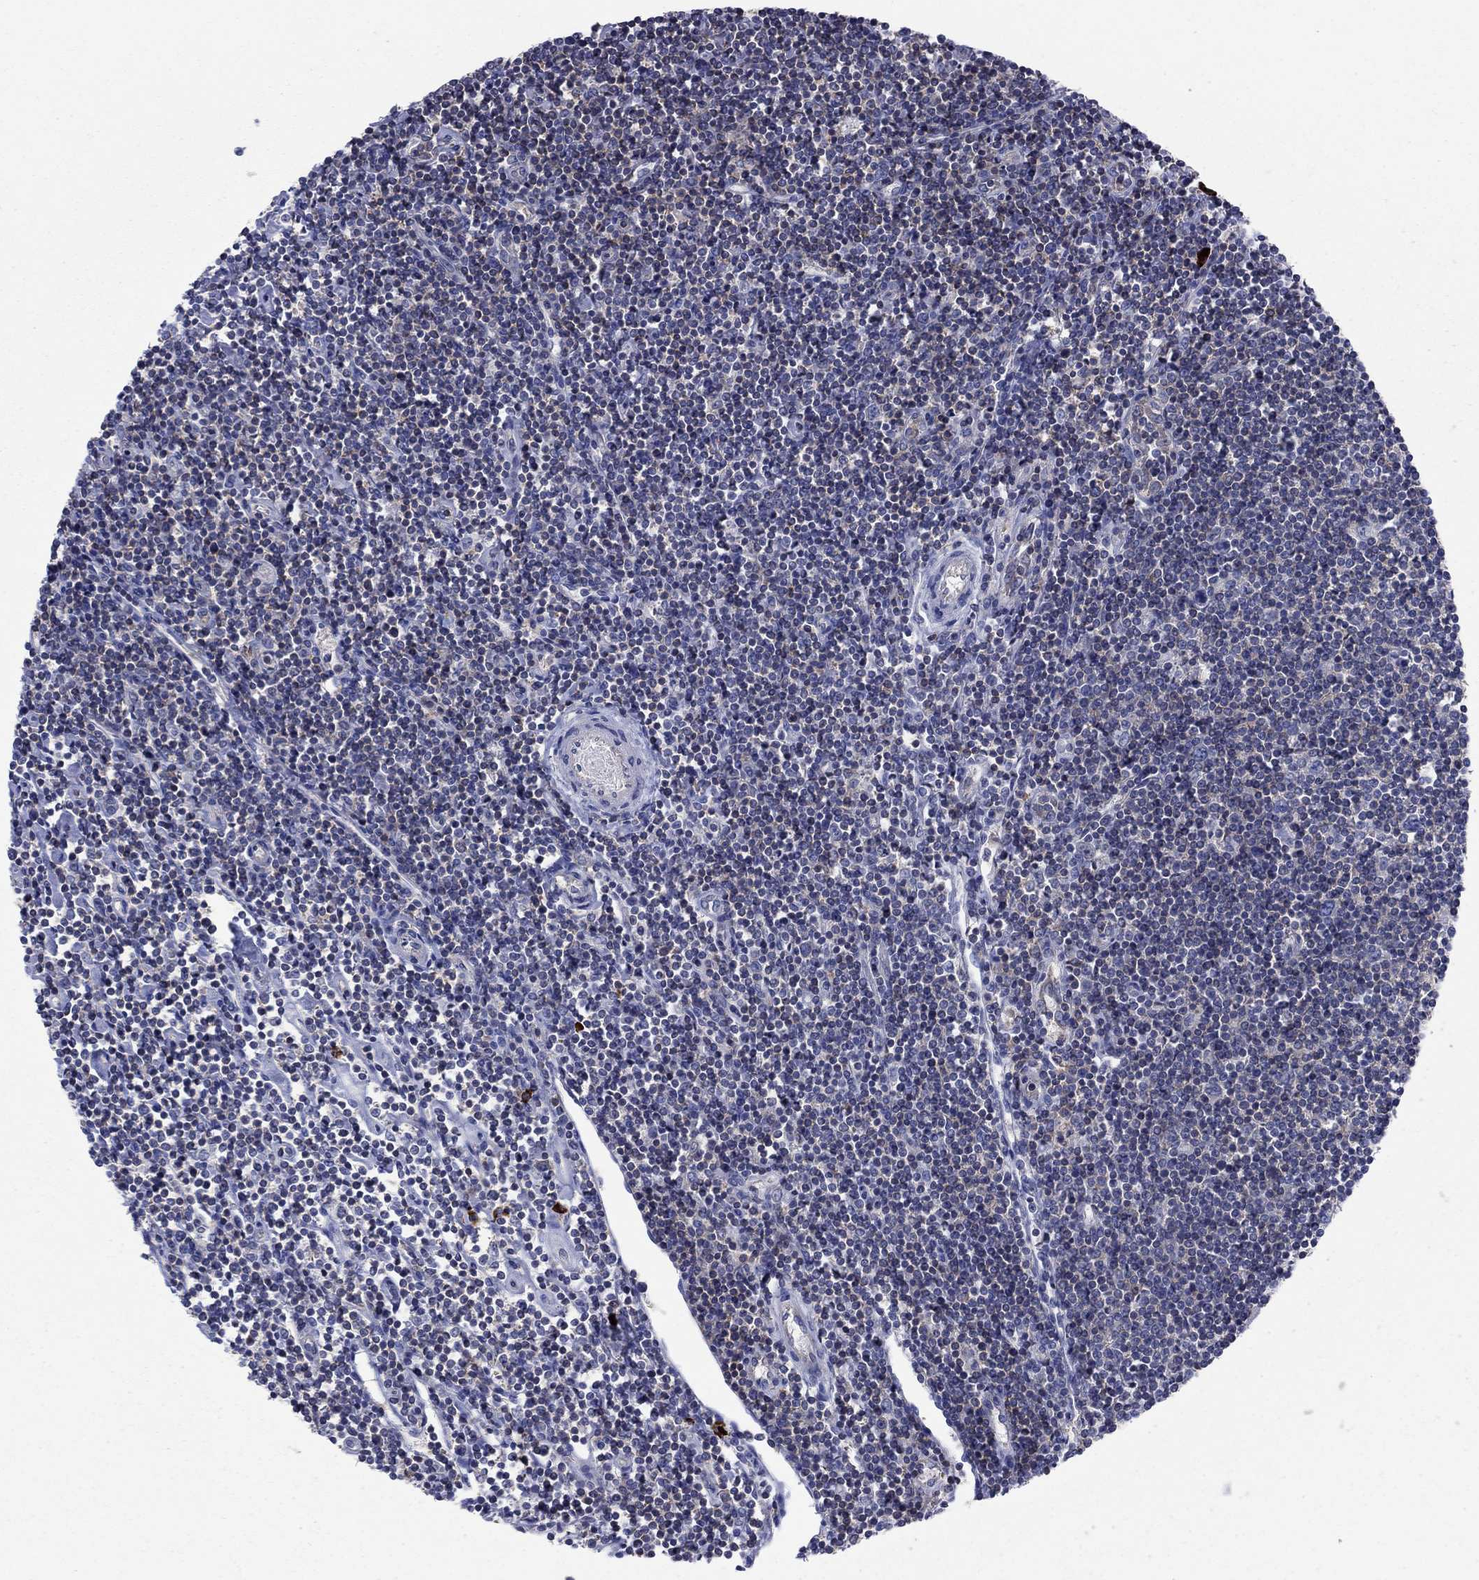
{"staining": {"intensity": "negative", "quantity": "none", "location": "none"}, "tissue": "lymphoma", "cell_type": "Tumor cells", "image_type": "cancer", "snomed": [{"axis": "morphology", "description": "Hodgkin's disease, NOS"}, {"axis": "topography", "description": "Lymph node"}], "caption": "Human Hodgkin's disease stained for a protein using IHC demonstrates no positivity in tumor cells.", "gene": "PVR", "patient": {"sex": "male", "age": 40}}